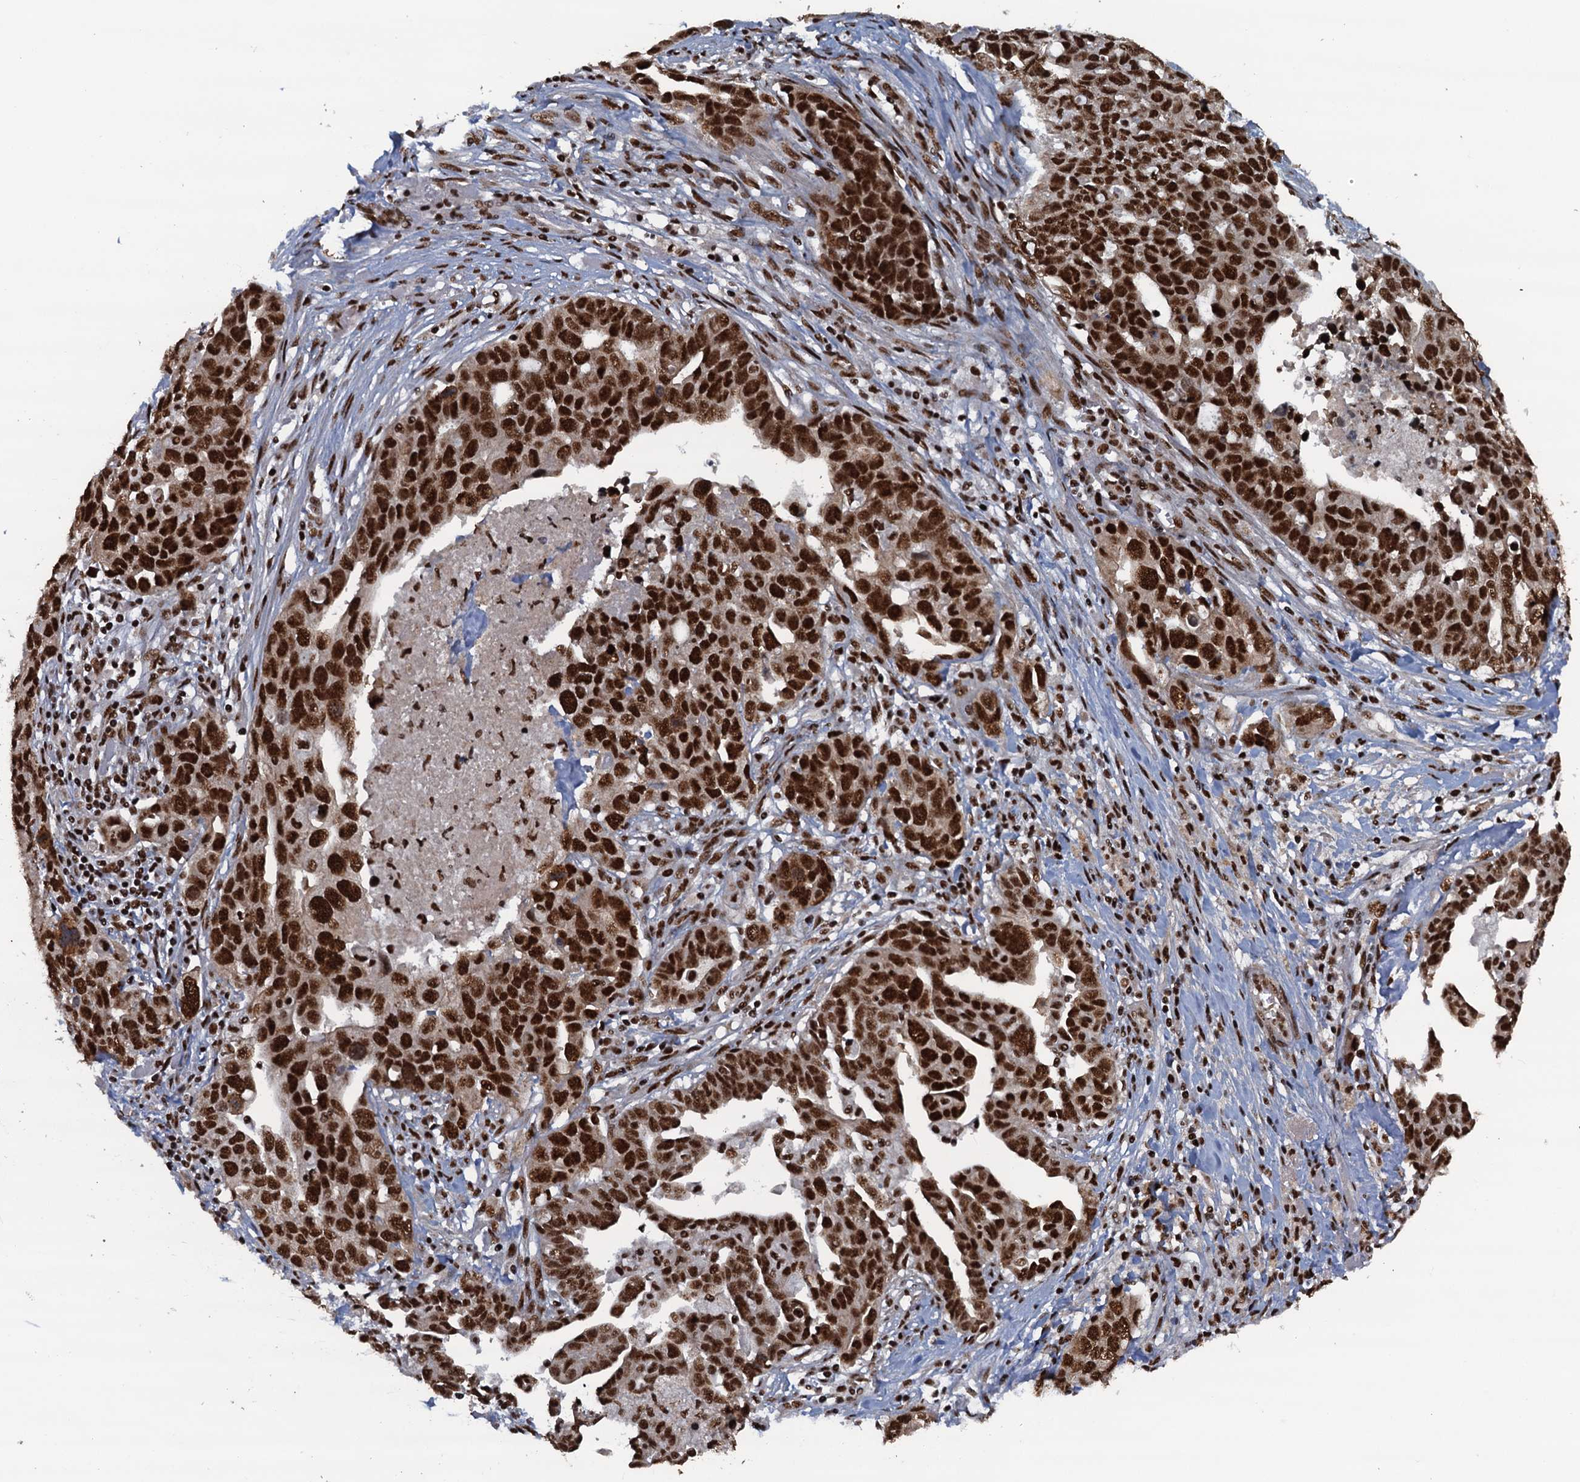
{"staining": {"intensity": "strong", "quantity": ">75%", "location": "nuclear"}, "tissue": "ovarian cancer", "cell_type": "Tumor cells", "image_type": "cancer", "snomed": [{"axis": "morphology", "description": "Cystadenocarcinoma, serous, NOS"}, {"axis": "topography", "description": "Ovary"}], "caption": "The immunohistochemical stain labels strong nuclear positivity in tumor cells of ovarian serous cystadenocarcinoma tissue.", "gene": "ZC3H18", "patient": {"sex": "female", "age": 54}}